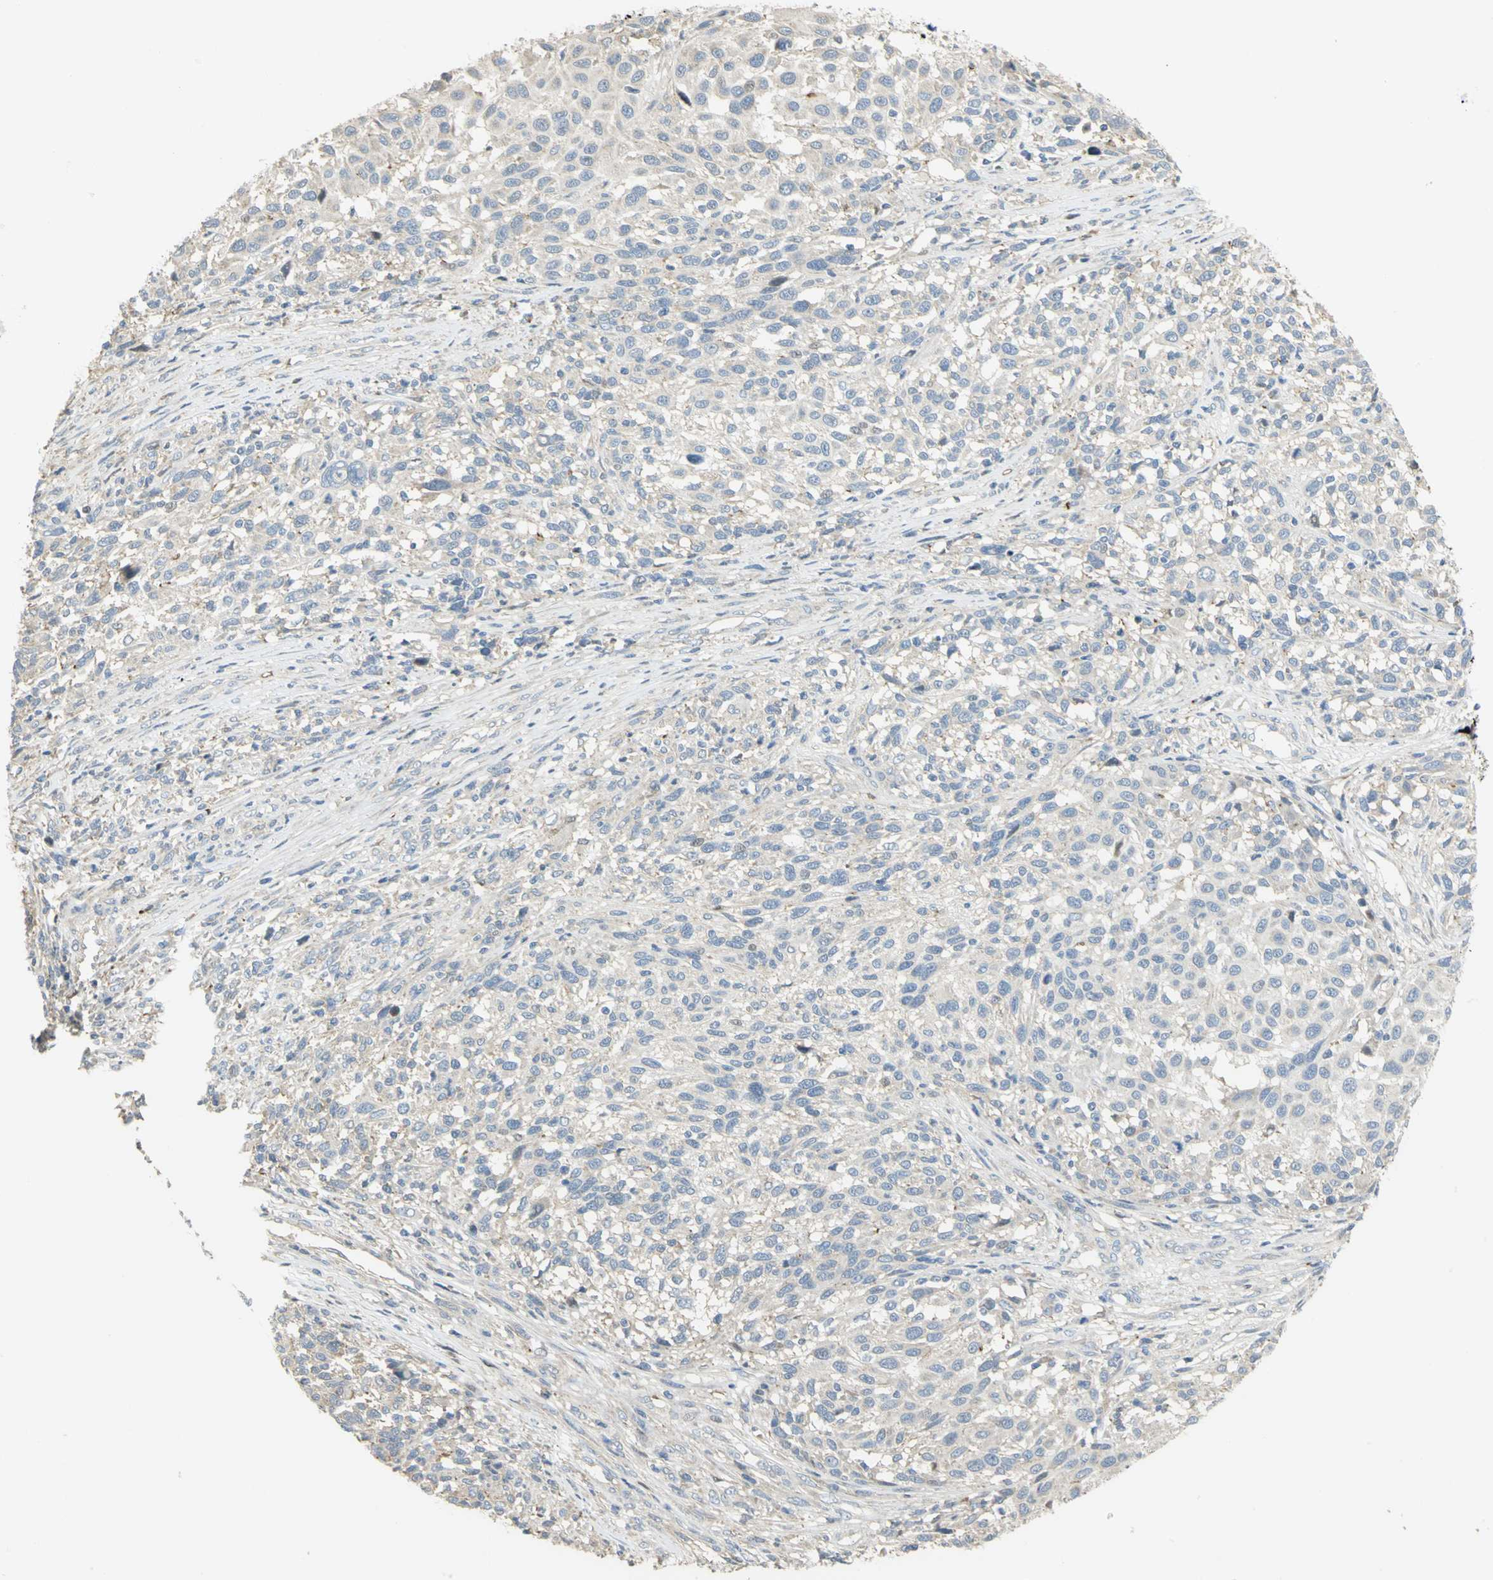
{"staining": {"intensity": "negative", "quantity": "none", "location": "none"}, "tissue": "melanoma", "cell_type": "Tumor cells", "image_type": "cancer", "snomed": [{"axis": "morphology", "description": "Malignant melanoma, Metastatic site"}, {"axis": "topography", "description": "Lymph node"}], "caption": "This is a image of immunohistochemistry (IHC) staining of malignant melanoma (metastatic site), which shows no staining in tumor cells. (Brightfield microscopy of DAB (3,3'-diaminobenzidine) immunohistochemistry (IHC) at high magnification).", "gene": "ANK1", "patient": {"sex": "male", "age": 61}}